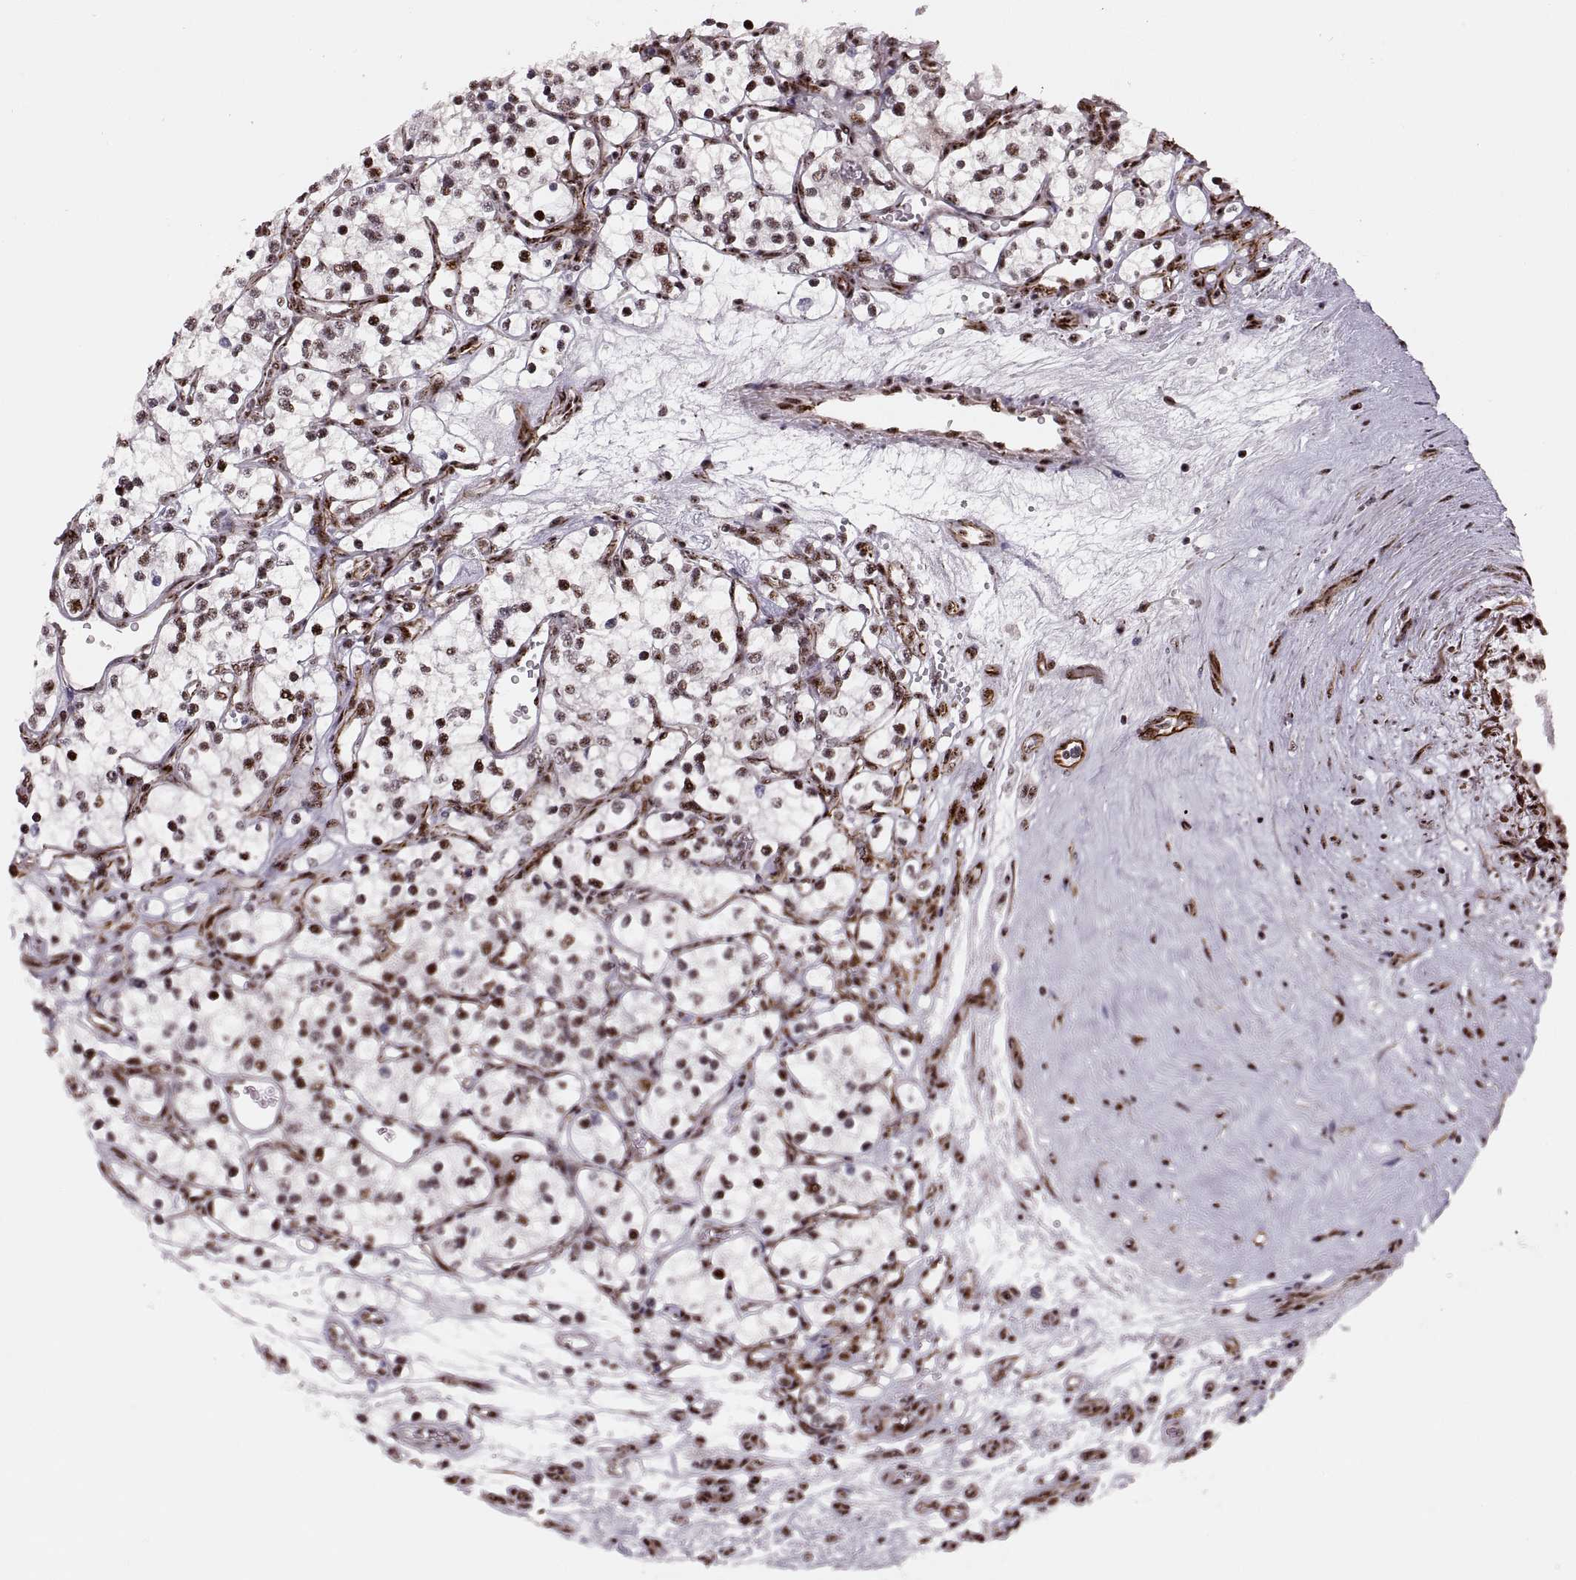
{"staining": {"intensity": "strong", "quantity": ">75%", "location": "nuclear"}, "tissue": "renal cancer", "cell_type": "Tumor cells", "image_type": "cancer", "snomed": [{"axis": "morphology", "description": "Adenocarcinoma, NOS"}, {"axis": "topography", "description": "Kidney"}], "caption": "Immunohistochemical staining of renal adenocarcinoma reveals high levels of strong nuclear staining in approximately >75% of tumor cells. The staining was performed using DAB (3,3'-diaminobenzidine) to visualize the protein expression in brown, while the nuclei were stained in blue with hematoxylin (Magnification: 20x).", "gene": "ZCCHC17", "patient": {"sex": "female", "age": 69}}